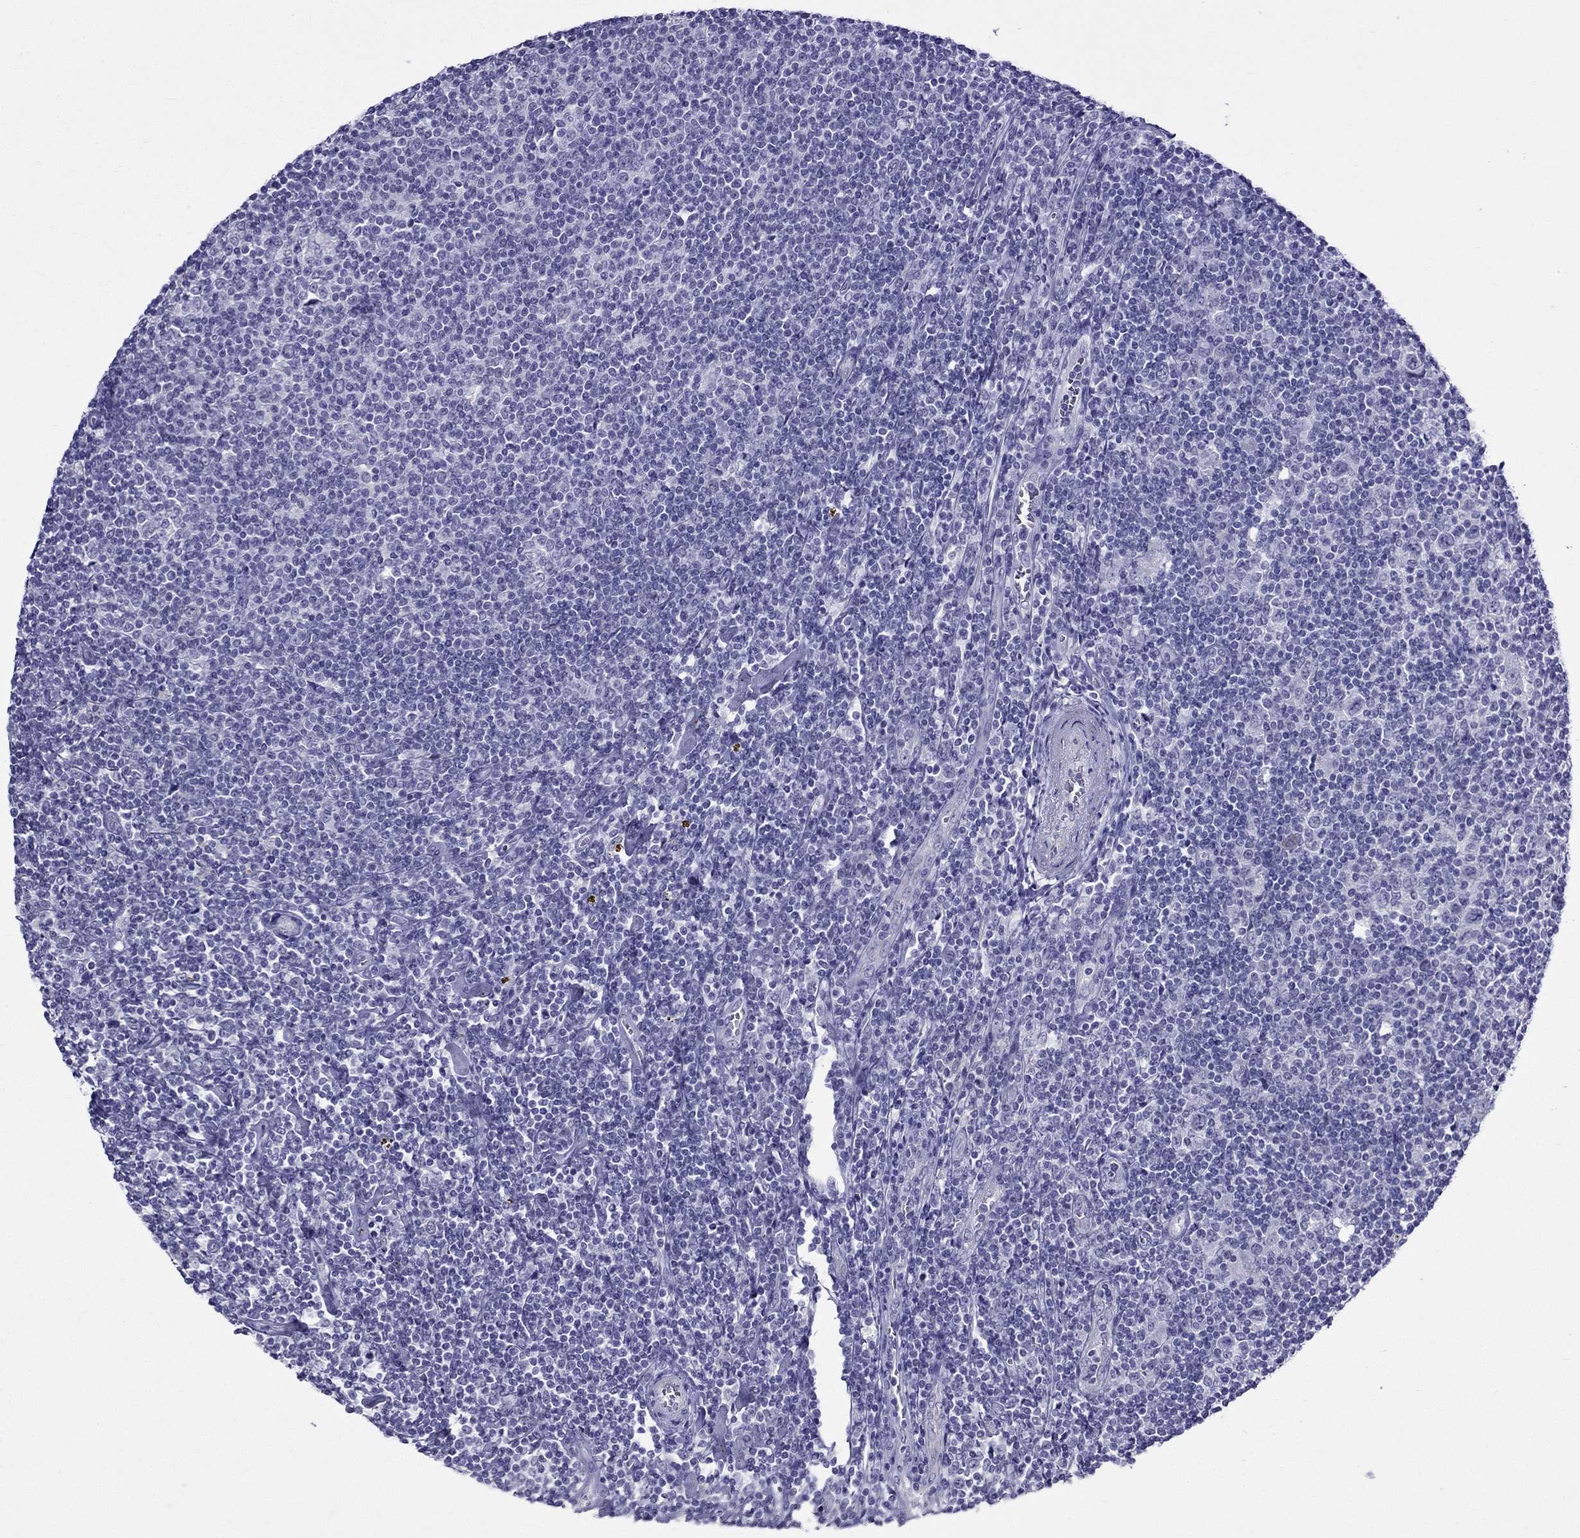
{"staining": {"intensity": "negative", "quantity": "none", "location": "none"}, "tissue": "lymphoma", "cell_type": "Tumor cells", "image_type": "cancer", "snomed": [{"axis": "morphology", "description": "Hodgkin's disease, NOS"}, {"axis": "topography", "description": "Lymph node"}], "caption": "This is an immunohistochemistry photomicrograph of Hodgkin's disease. There is no expression in tumor cells.", "gene": "MGP", "patient": {"sex": "male", "age": 40}}